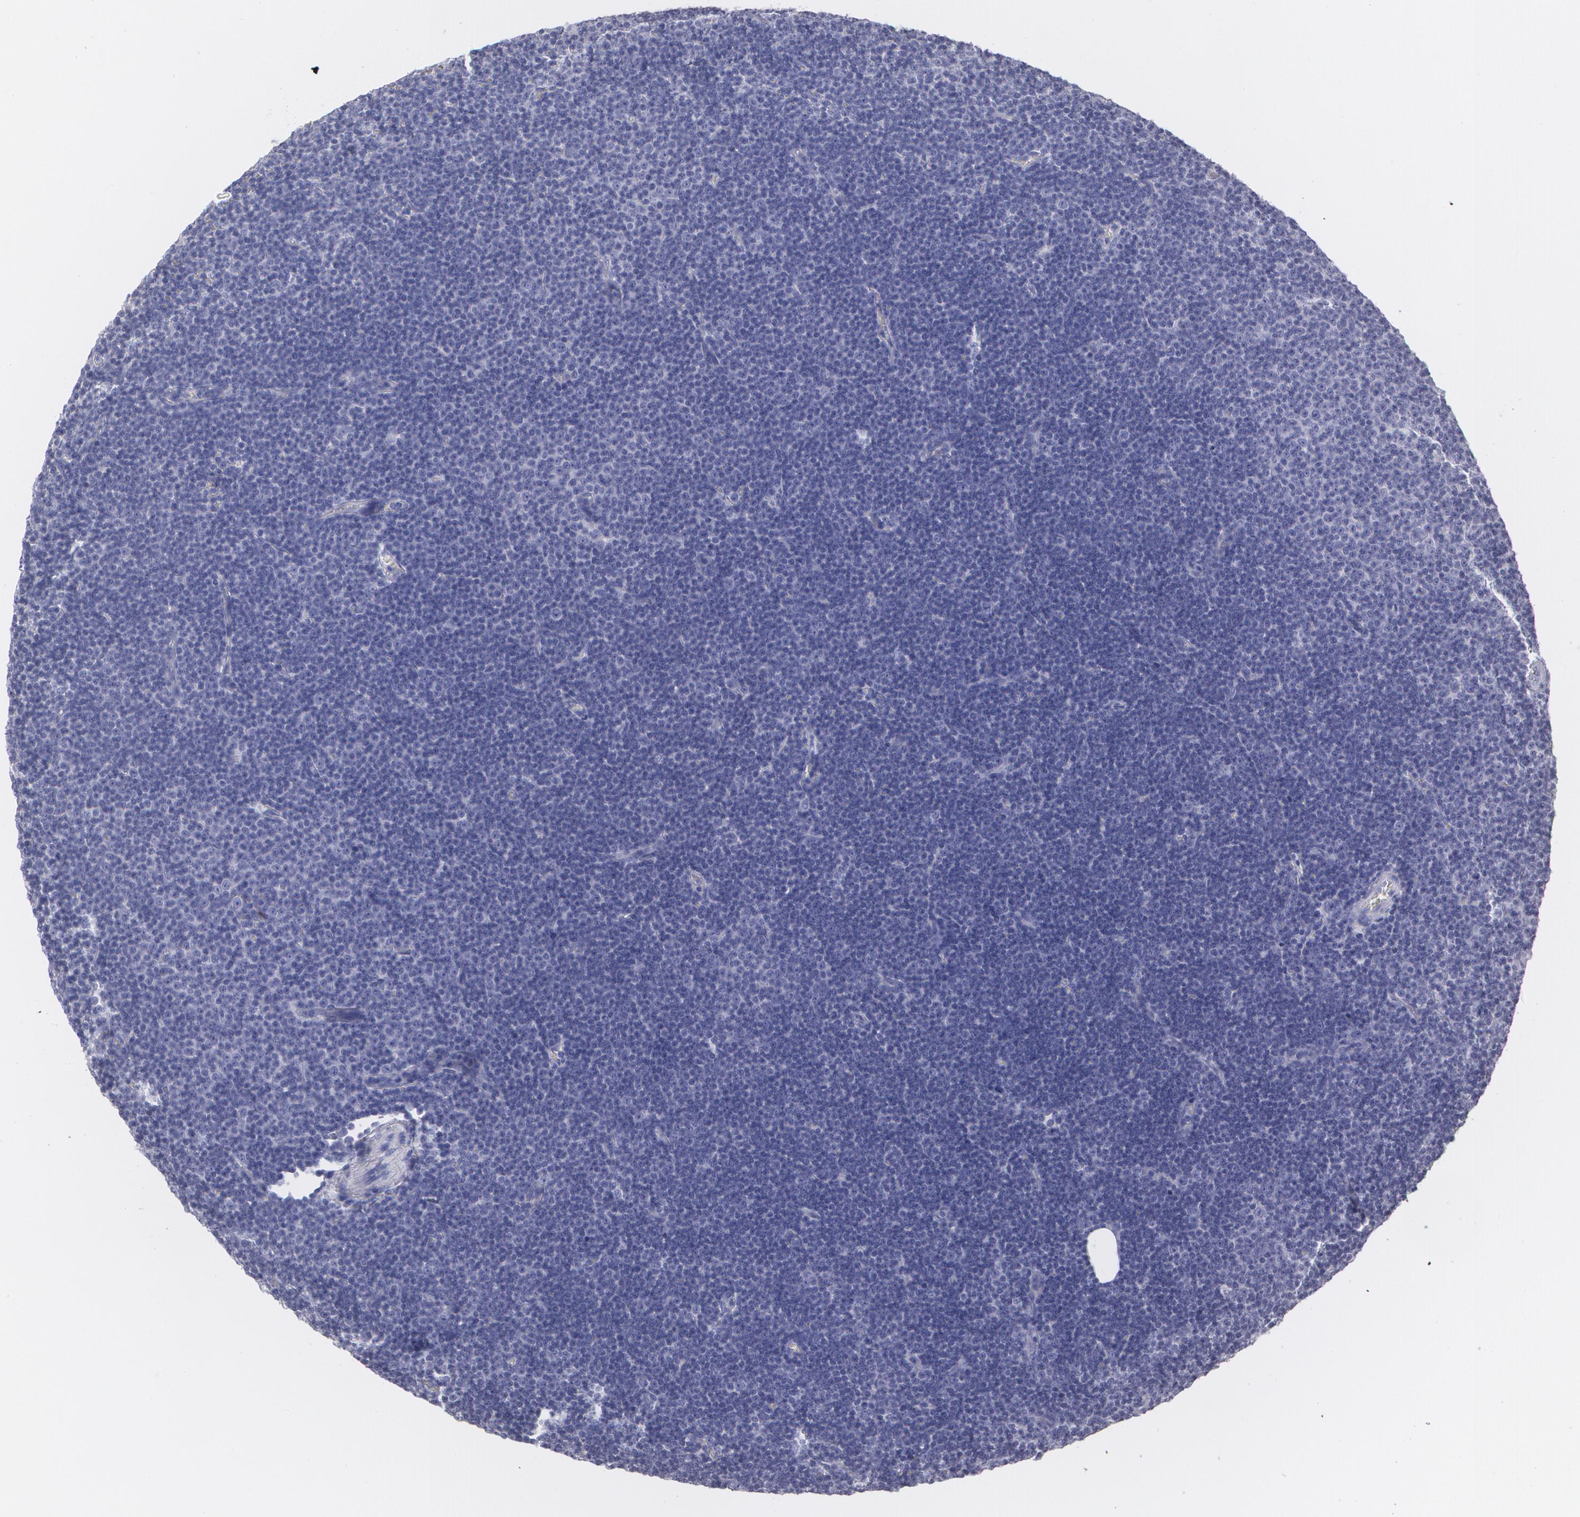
{"staining": {"intensity": "negative", "quantity": "none", "location": "none"}, "tissue": "lymphoma", "cell_type": "Tumor cells", "image_type": "cancer", "snomed": [{"axis": "morphology", "description": "Malignant lymphoma, non-Hodgkin's type, Low grade"}, {"axis": "topography", "description": "Lymph node"}], "caption": "Immunohistochemistry (IHC) histopathology image of neoplastic tissue: low-grade malignant lymphoma, non-Hodgkin's type stained with DAB displays no significant protein positivity in tumor cells. Brightfield microscopy of IHC stained with DAB (brown) and hematoxylin (blue), captured at high magnification.", "gene": "SERPINA1", "patient": {"sex": "male", "age": 57}}